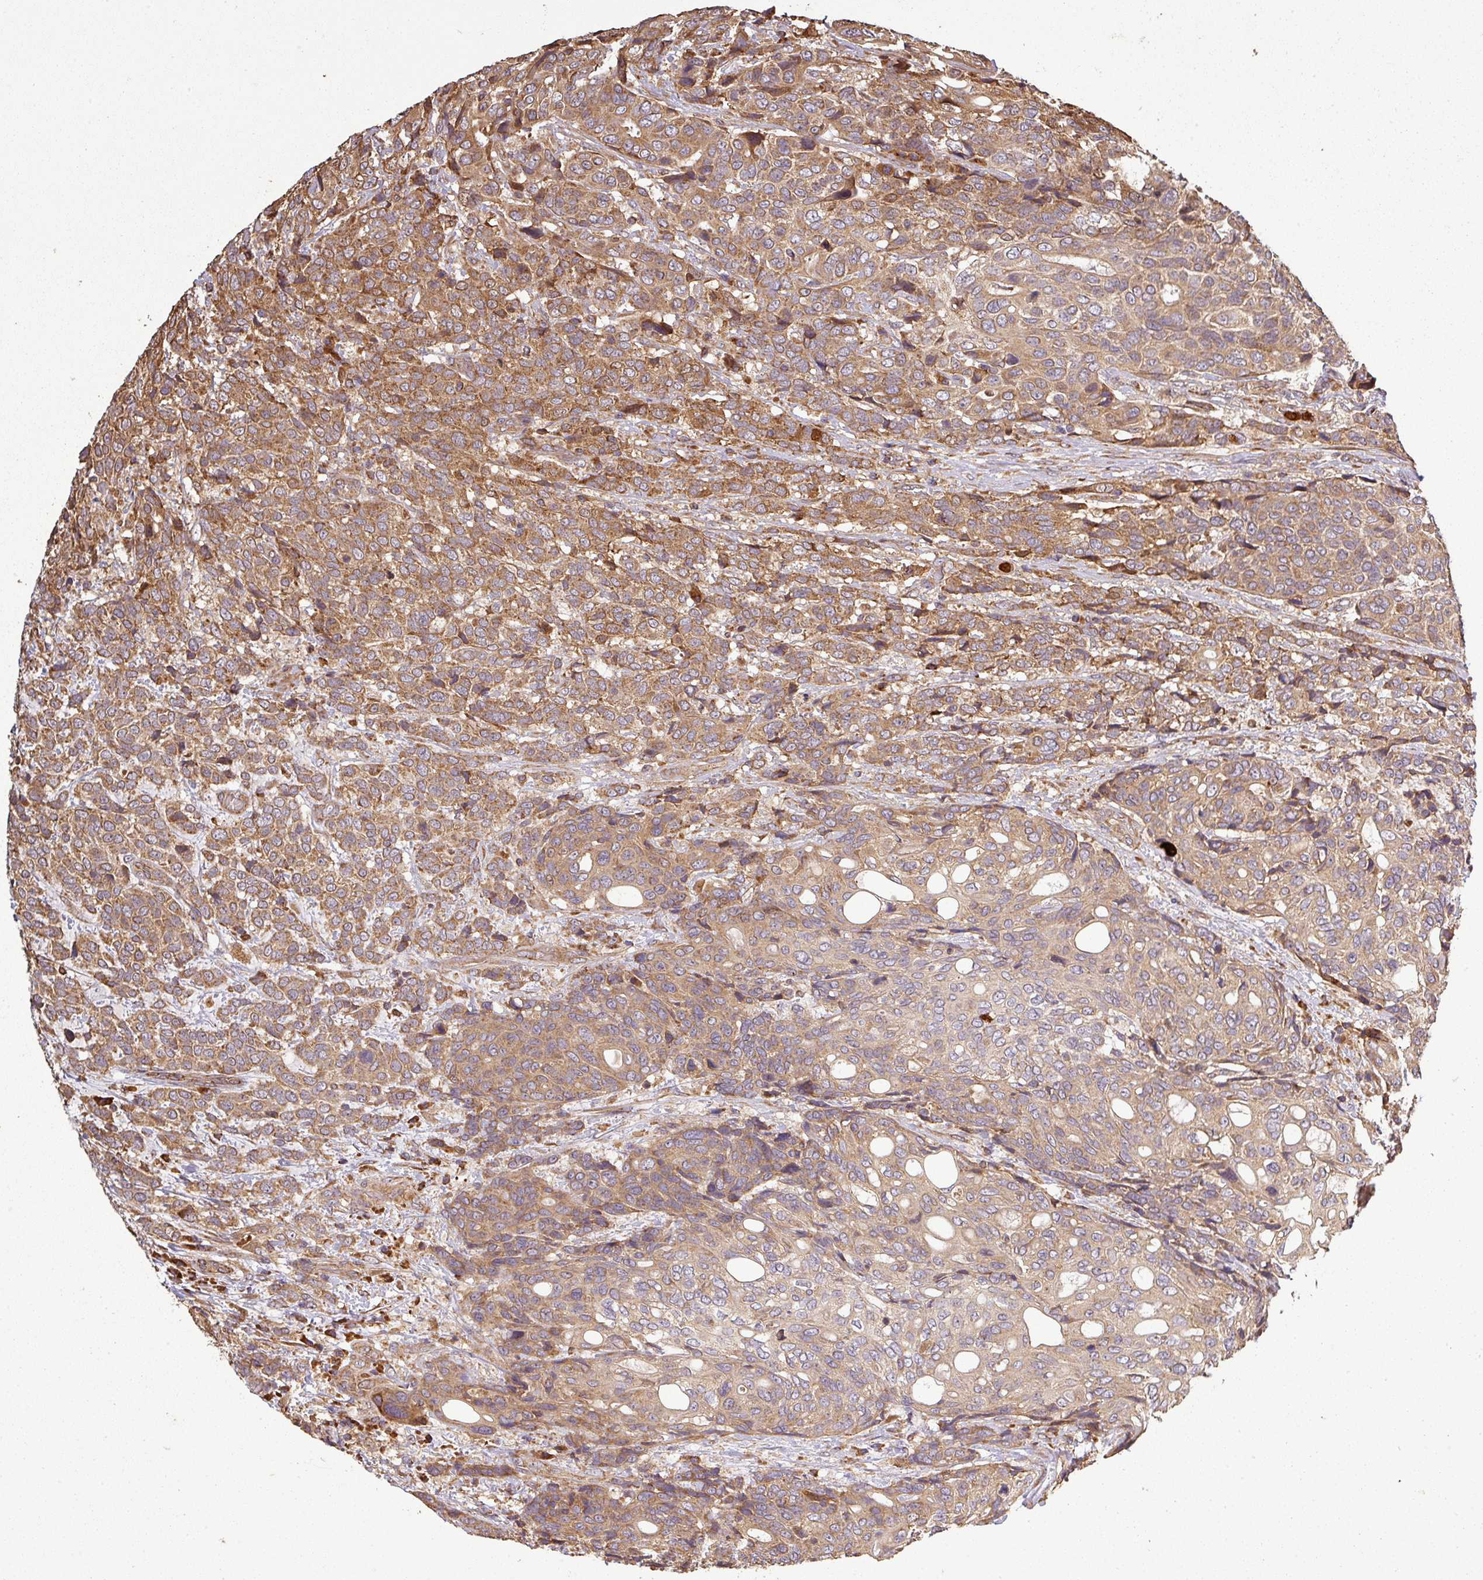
{"staining": {"intensity": "moderate", "quantity": ">75%", "location": "cytoplasmic/membranous"}, "tissue": "urothelial cancer", "cell_type": "Tumor cells", "image_type": "cancer", "snomed": [{"axis": "morphology", "description": "Urothelial carcinoma, High grade"}, {"axis": "topography", "description": "Urinary bladder"}], "caption": "The histopathology image exhibits a brown stain indicating the presence of a protein in the cytoplasmic/membranous of tumor cells in urothelial cancer.", "gene": "PLEKHM1", "patient": {"sex": "female", "age": 70}}